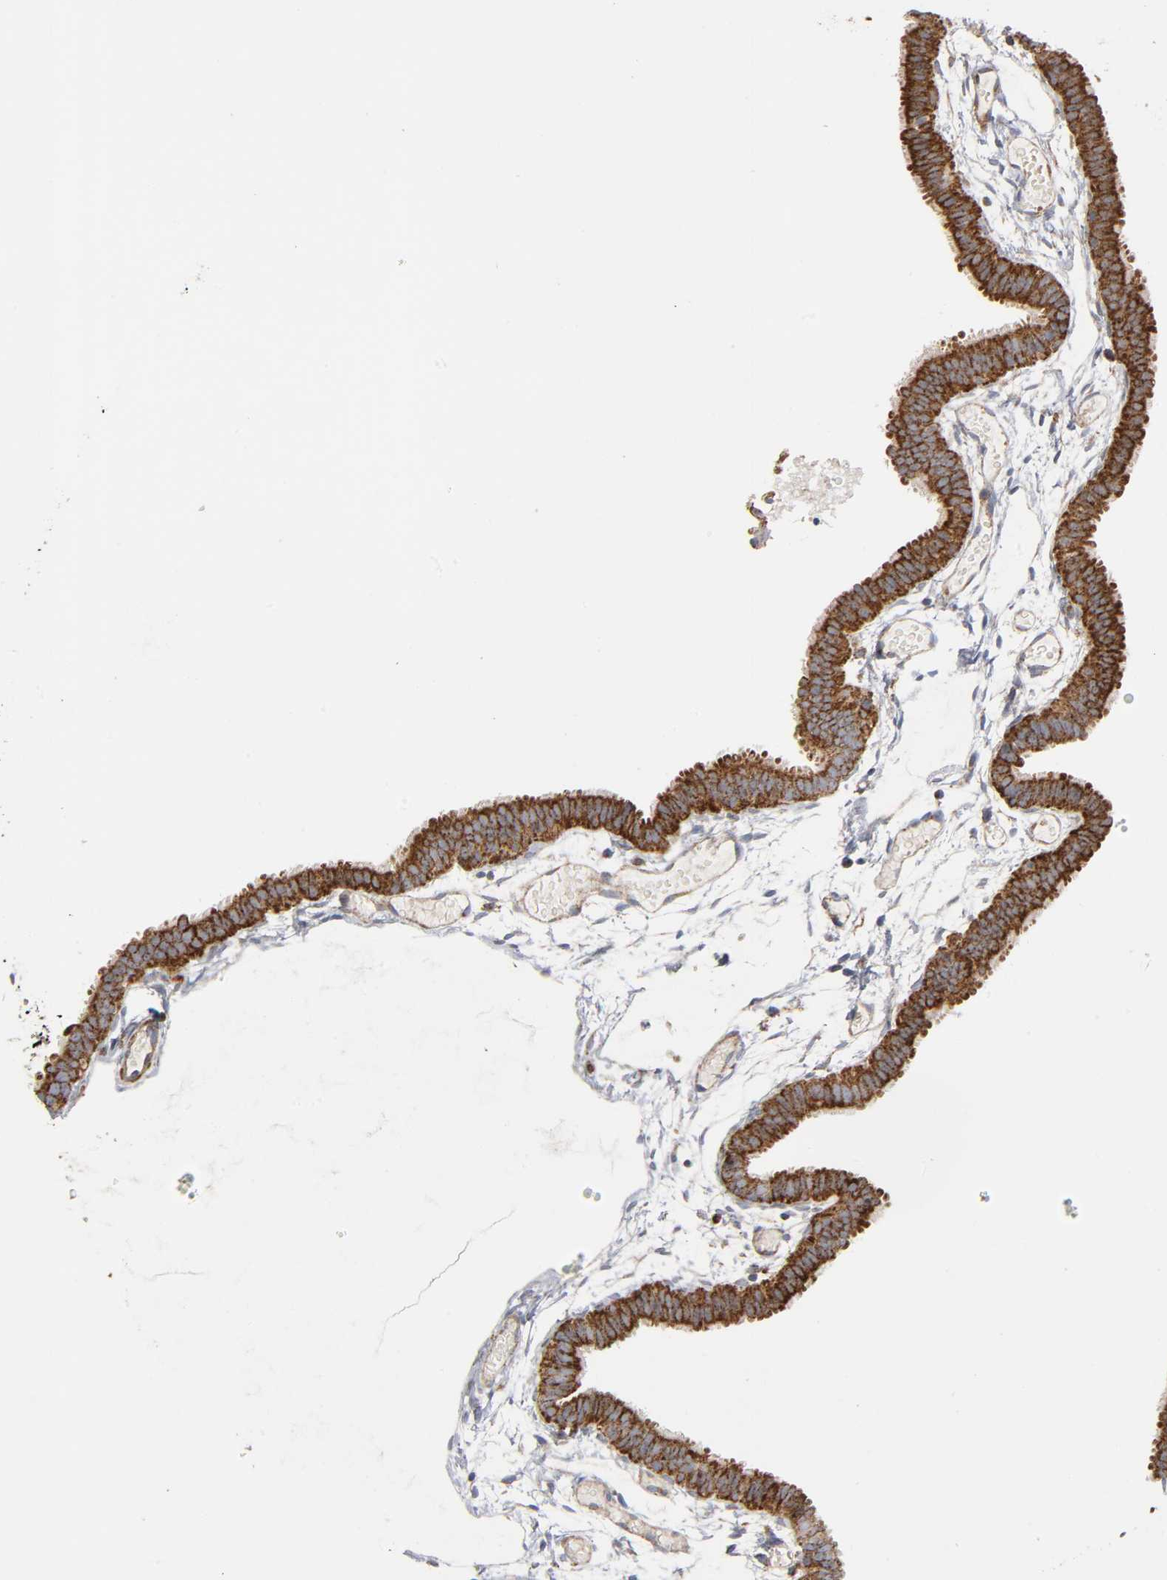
{"staining": {"intensity": "moderate", "quantity": ">75%", "location": "cytoplasmic/membranous"}, "tissue": "fallopian tube", "cell_type": "Glandular cells", "image_type": "normal", "snomed": [{"axis": "morphology", "description": "Normal tissue, NOS"}, {"axis": "topography", "description": "Fallopian tube"}], "caption": "The image reveals a brown stain indicating the presence of a protein in the cytoplasmic/membranous of glandular cells in fallopian tube.", "gene": "MAP3K1", "patient": {"sex": "female", "age": 29}}